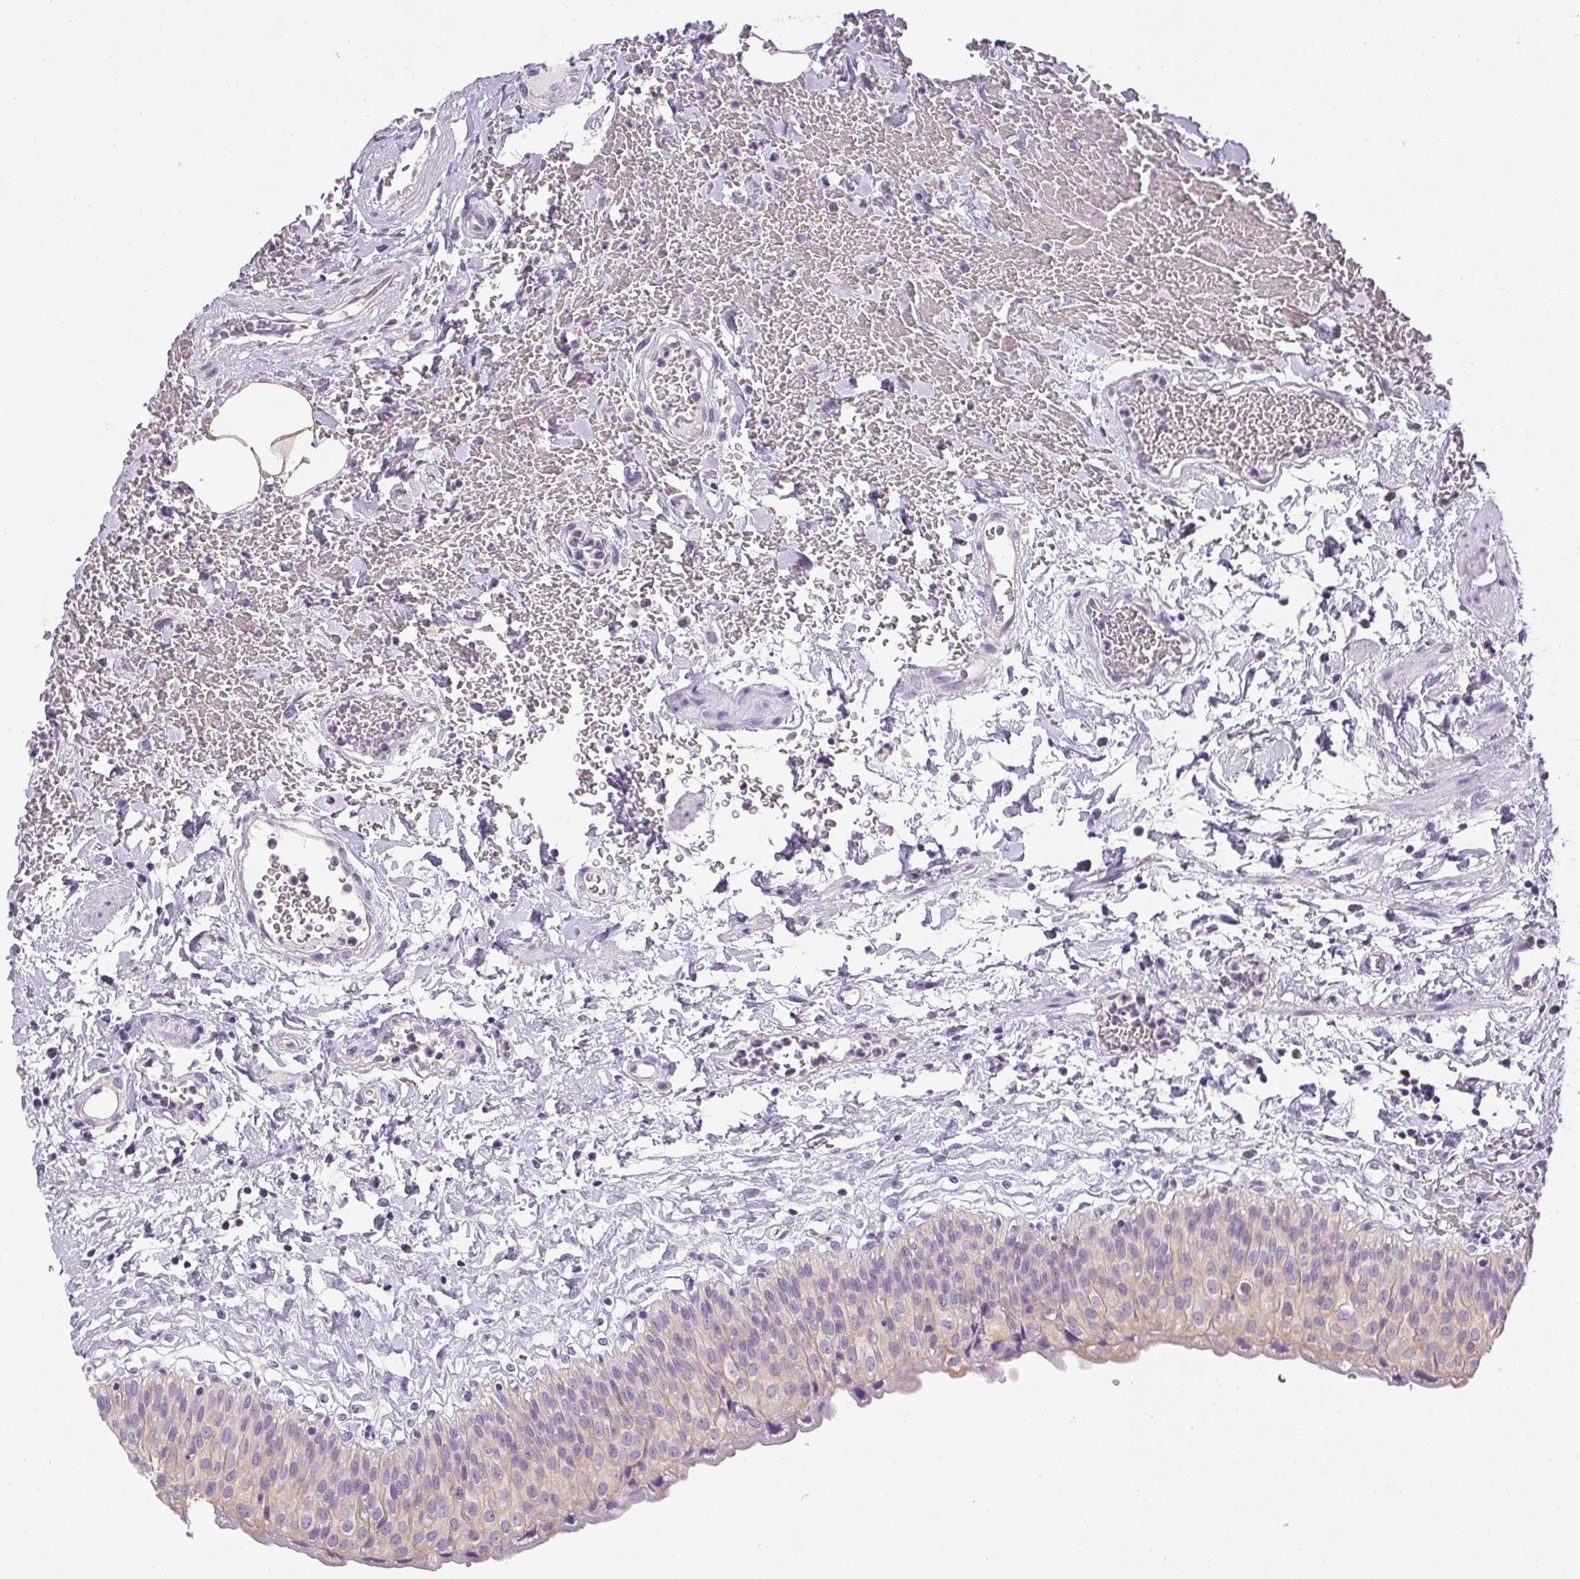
{"staining": {"intensity": "weak", "quantity": "<25%", "location": "cytoplasmic/membranous"}, "tissue": "urinary bladder", "cell_type": "Urothelial cells", "image_type": "normal", "snomed": [{"axis": "morphology", "description": "Normal tissue, NOS"}, {"axis": "topography", "description": "Urinary bladder"}], "caption": "Urinary bladder stained for a protein using immunohistochemistry reveals no staining urothelial cells.", "gene": "SLC17A7", "patient": {"sex": "male", "age": 55}}